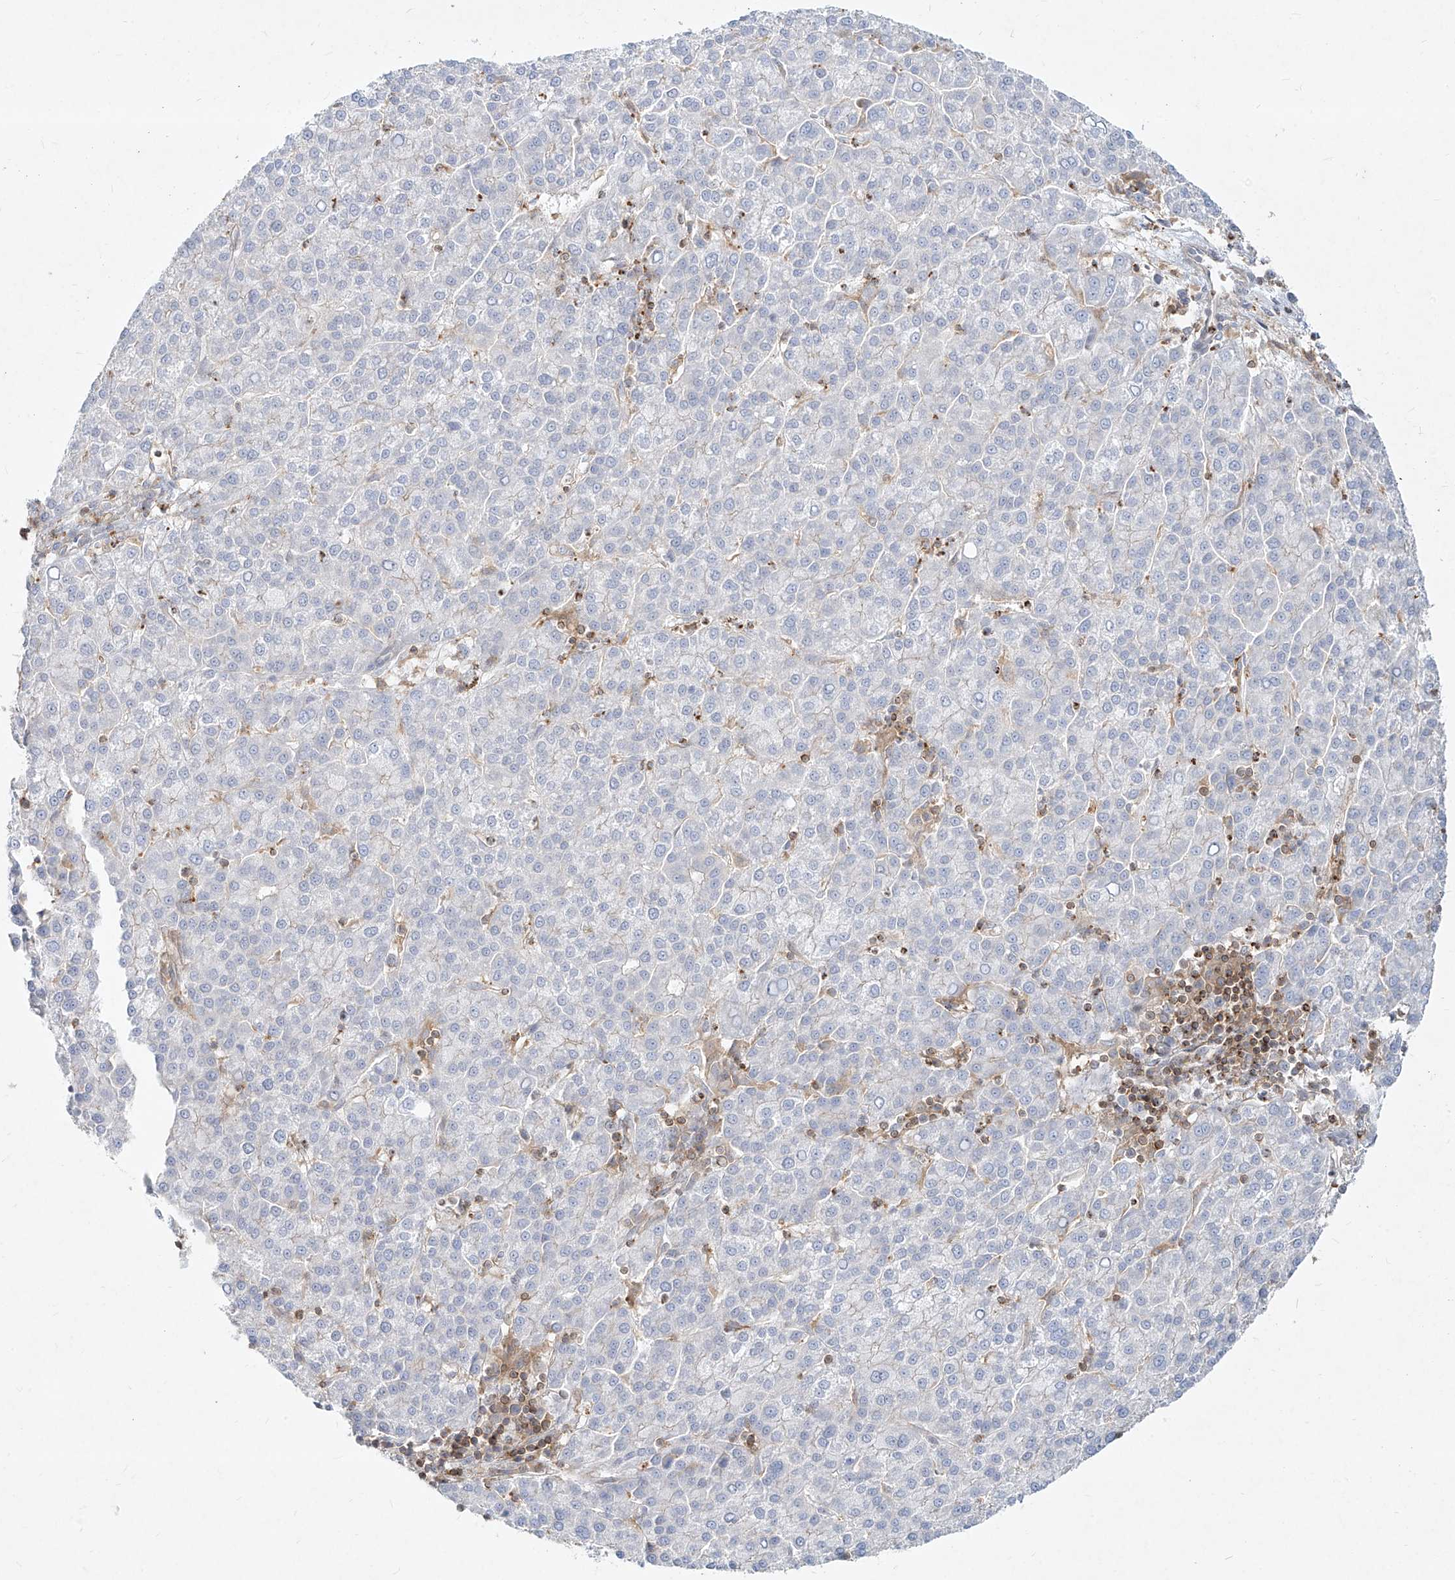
{"staining": {"intensity": "negative", "quantity": "none", "location": "none"}, "tissue": "liver cancer", "cell_type": "Tumor cells", "image_type": "cancer", "snomed": [{"axis": "morphology", "description": "Carcinoma, Hepatocellular, NOS"}, {"axis": "topography", "description": "Liver"}], "caption": "An image of human hepatocellular carcinoma (liver) is negative for staining in tumor cells.", "gene": "SLC2A12", "patient": {"sex": "female", "age": 58}}